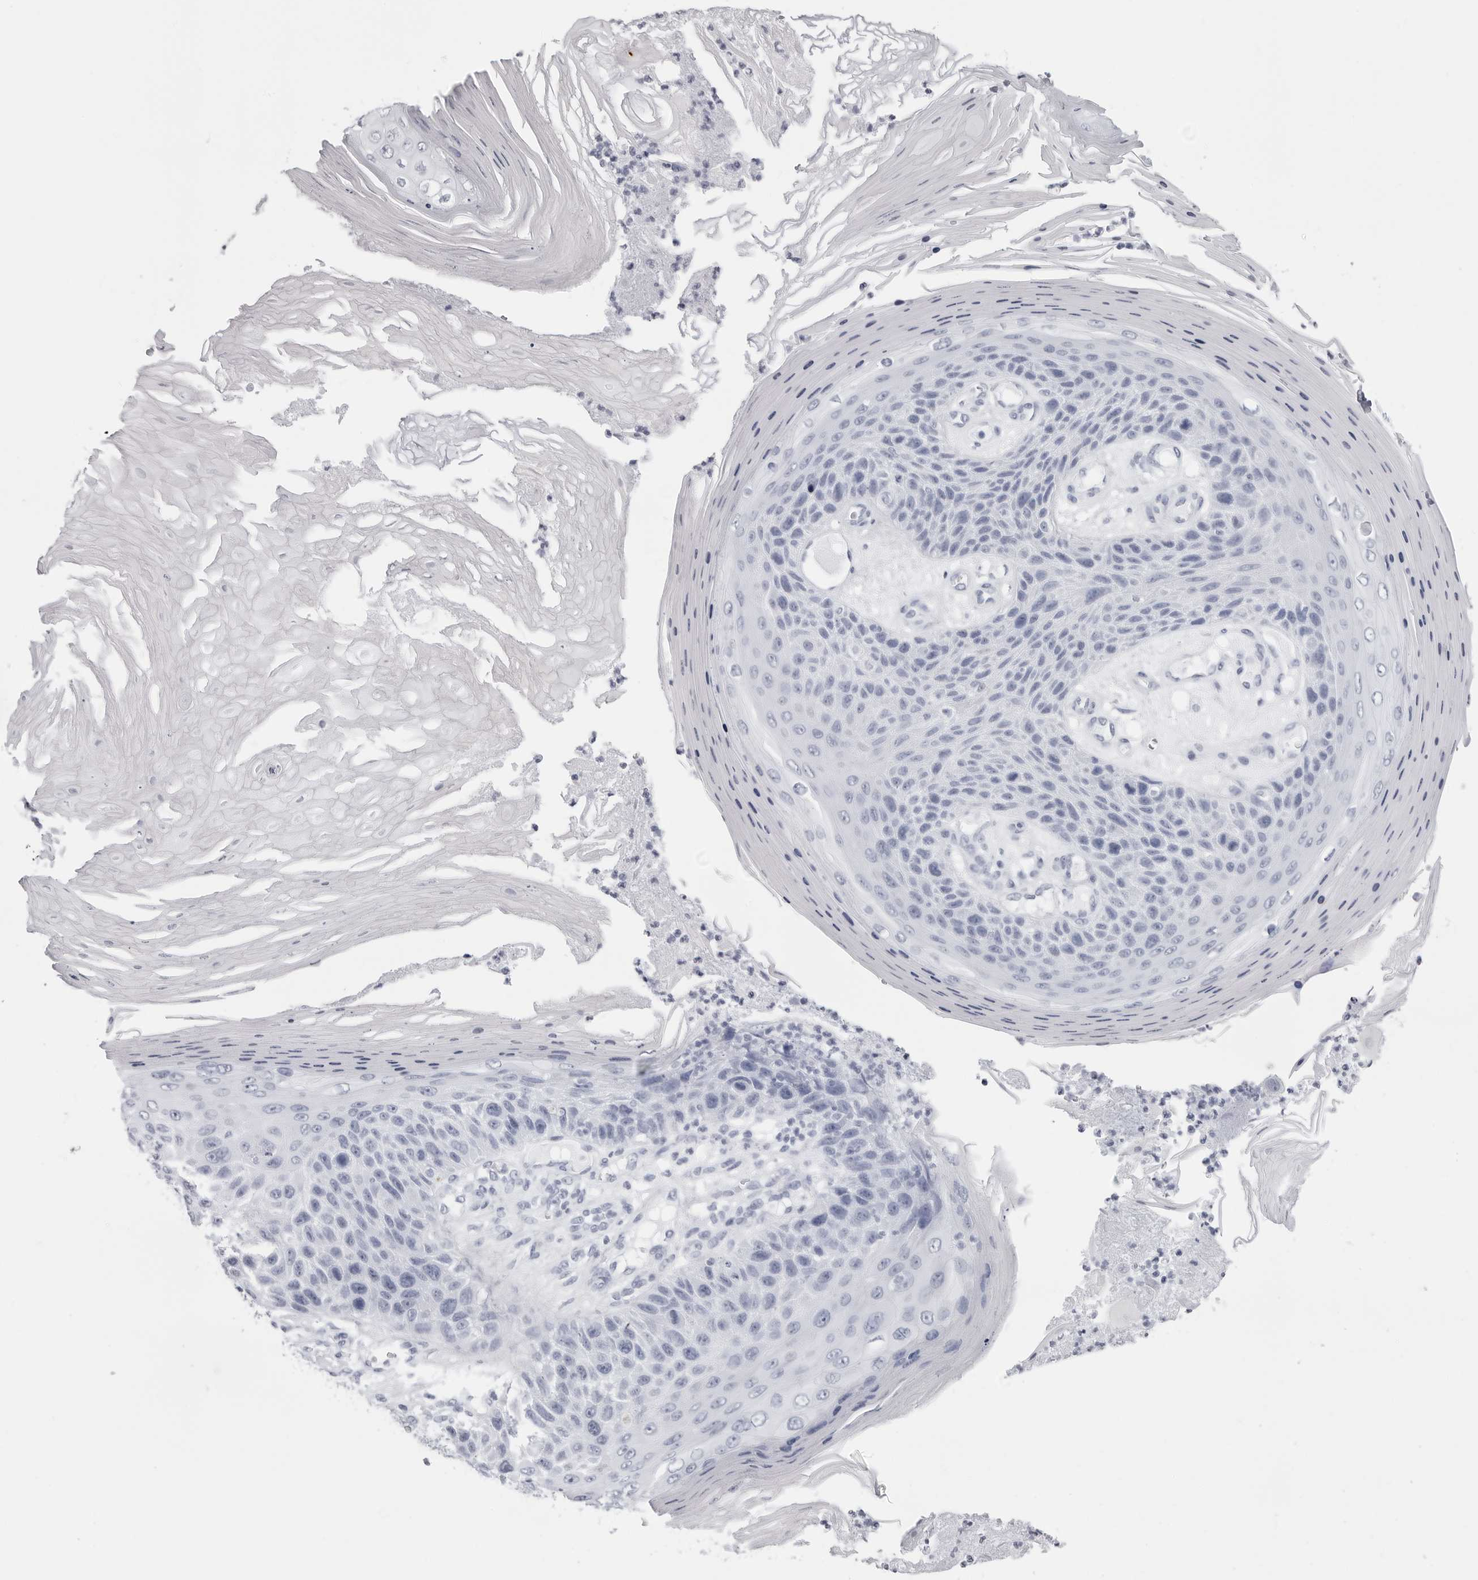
{"staining": {"intensity": "negative", "quantity": "none", "location": "none"}, "tissue": "skin cancer", "cell_type": "Tumor cells", "image_type": "cancer", "snomed": [{"axis": "morphology", "description": "Squamous cell carcinoma, NOS"}, {"axis": "topography", "description": "Skin"}], "caption": "The histopathology image displays no staining of tumor cells in skin cancer.", "gene": "CST2", "patient": {"sex": "female", "age": 88}}